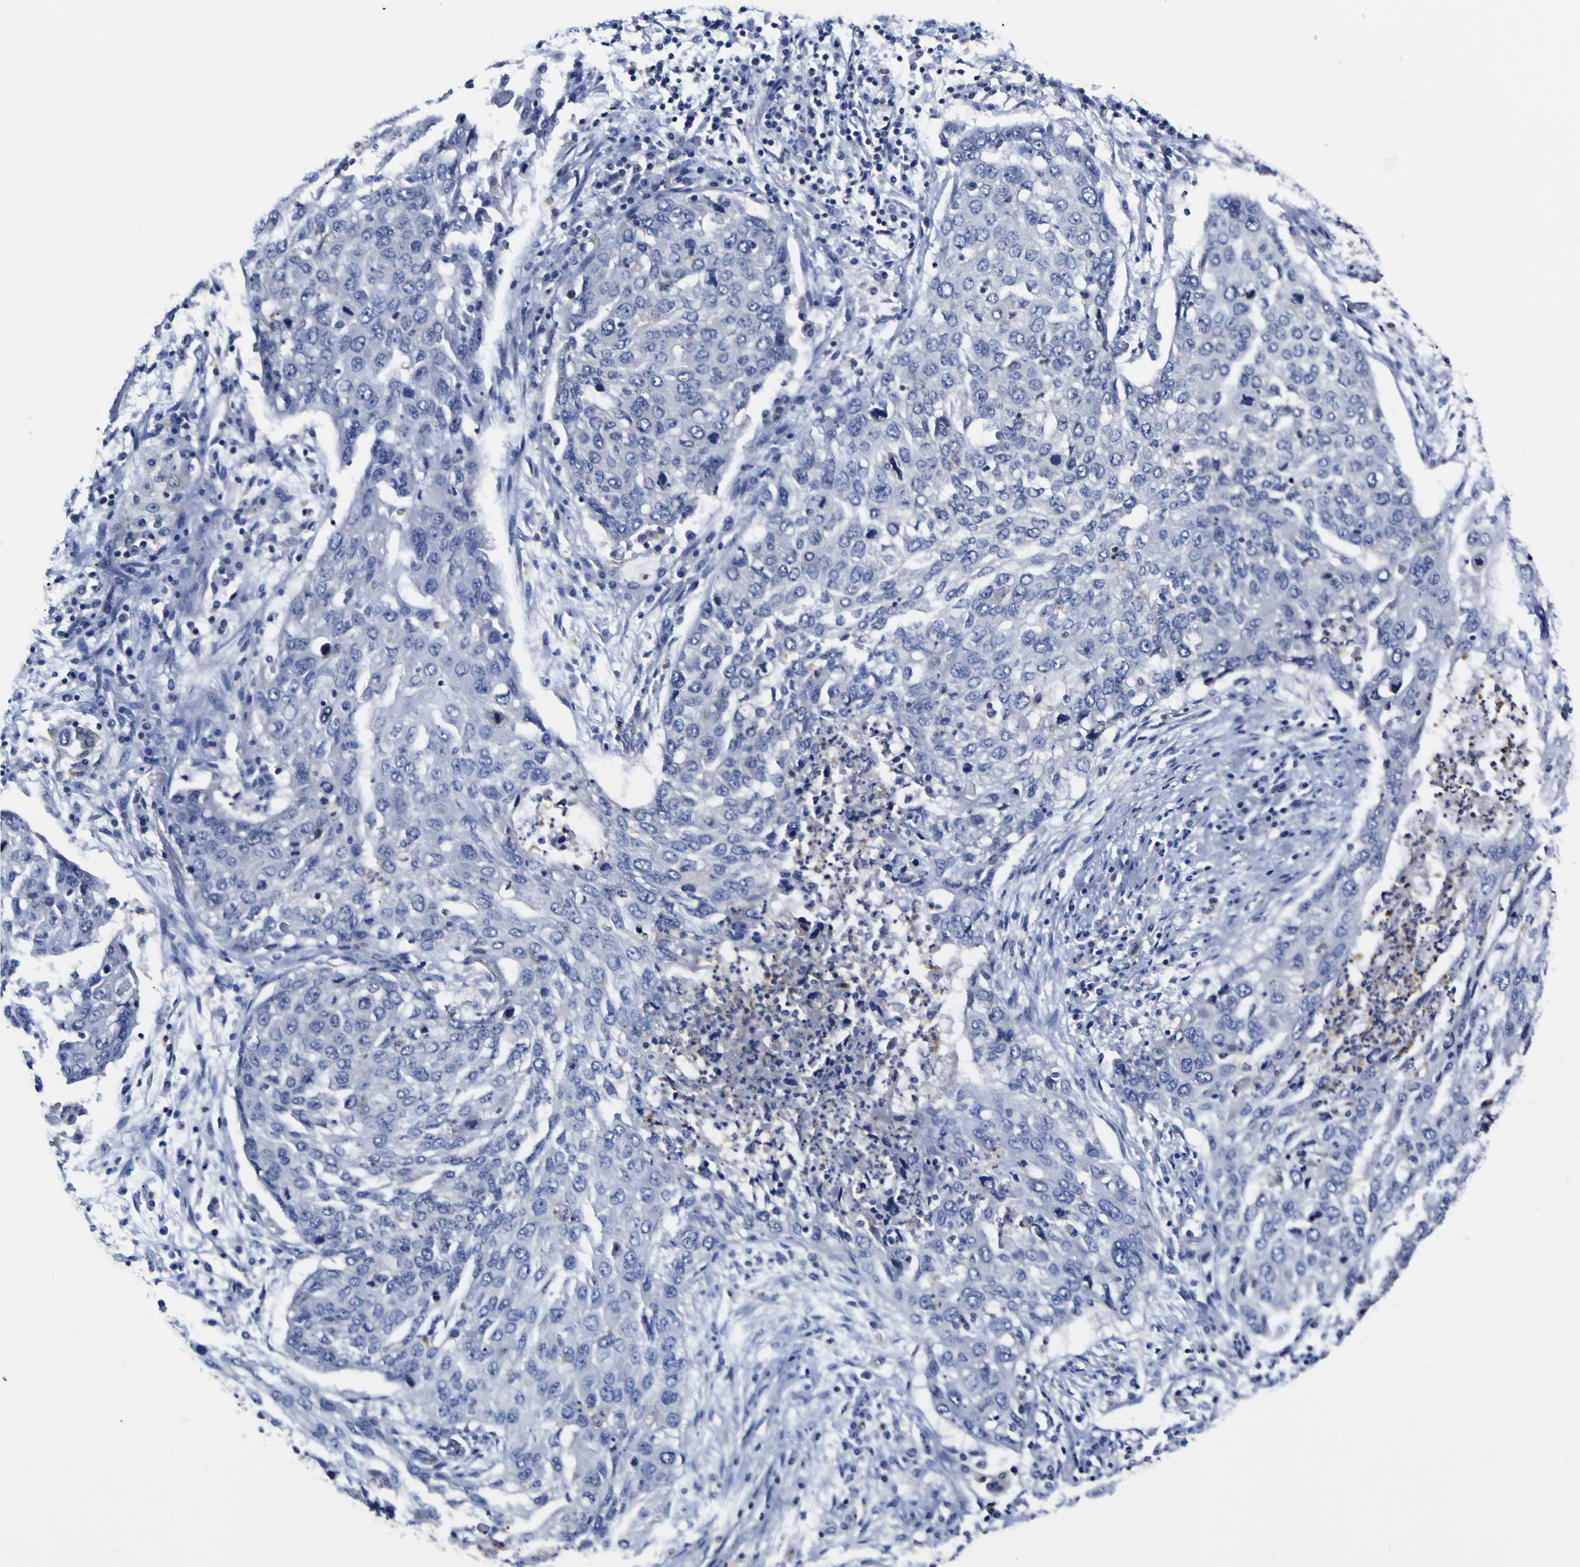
{"staining": {"intensity": "negative", "quantity": "none", "location": "none"}, "tissue": "lung cancer", "cell_type": "Tumor cells", "image_type": "cancer", "snomed": [{"axis": "morphology", "description": "Squamous cell carcinoma, NOS"}, {"axis": "topography", "description": "Lung"}], "caption": "Image shows no protein positivity in tumor cells of lung squamous cell carcinoma tissue. (Brightfield microscopy of DAB immunohistochemistry (IHC) at high magnification).", "gene": "CASP6", "patient": {"sex": "female", "age": 63}}